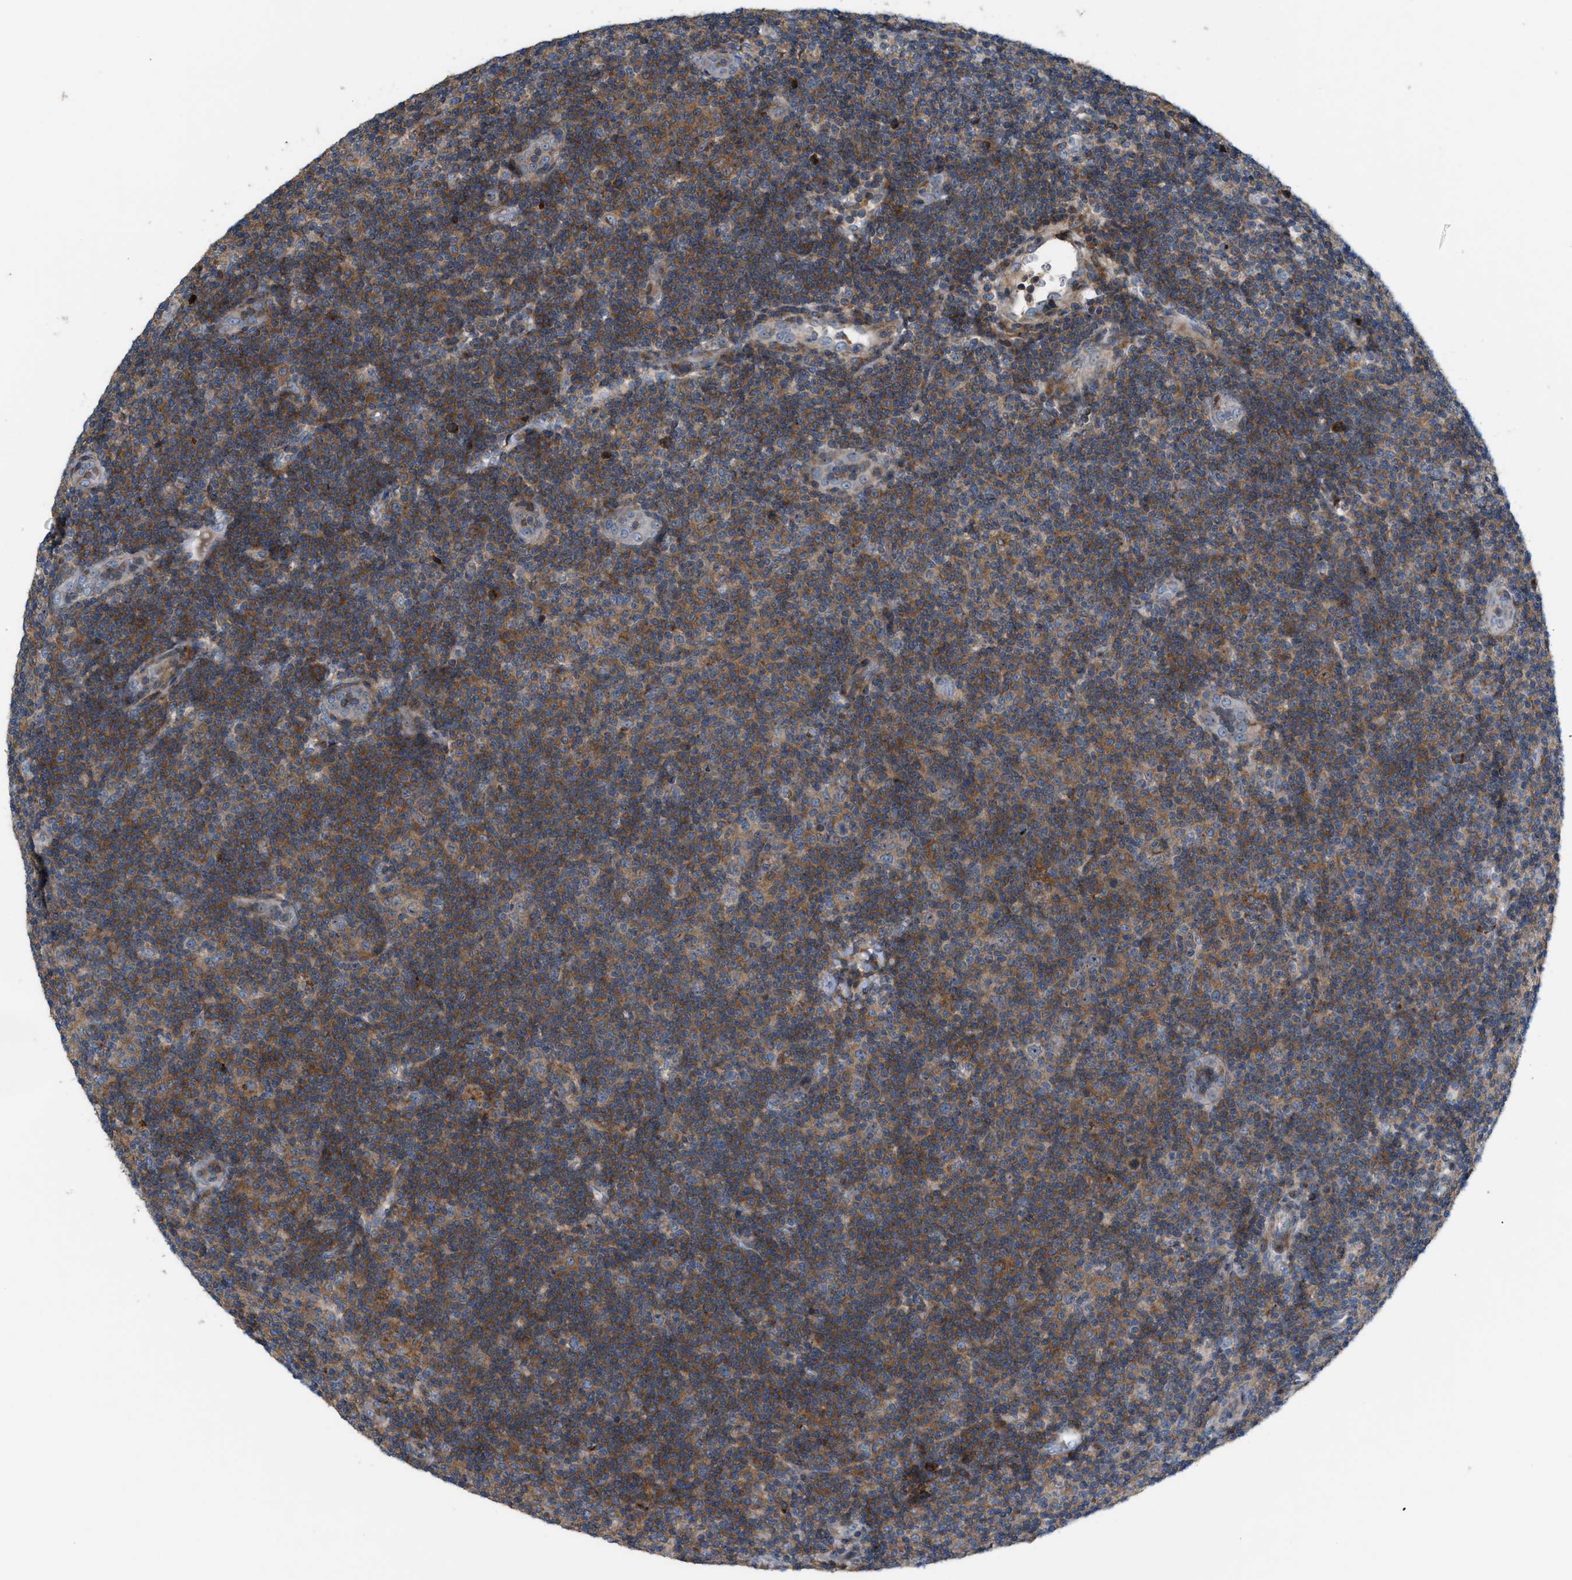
{"staining": {"intensity": "moderate", "quantity": ">75%", "location": "cytoplasmic/membranous"}, "tissue": "lymphoma", "cell_type": "Tumor cells", "image_type": "cancer", "snomed": [{"axis": "morphology", "description": "Malignant lymphoma, non-Hodgkin's type, Low grade"}, {"axis": "topography", "description": "Lymph node"}], "caption": "Low-grade malignant lymphoma, non-Hodgkin's type stained with a brown dye displays moderate cytoplasmic/membranous positive expression in approximately >75% of tumor cells.", "gene": "DIPK1A", "patient": {"sex": "male", "age": 83}}